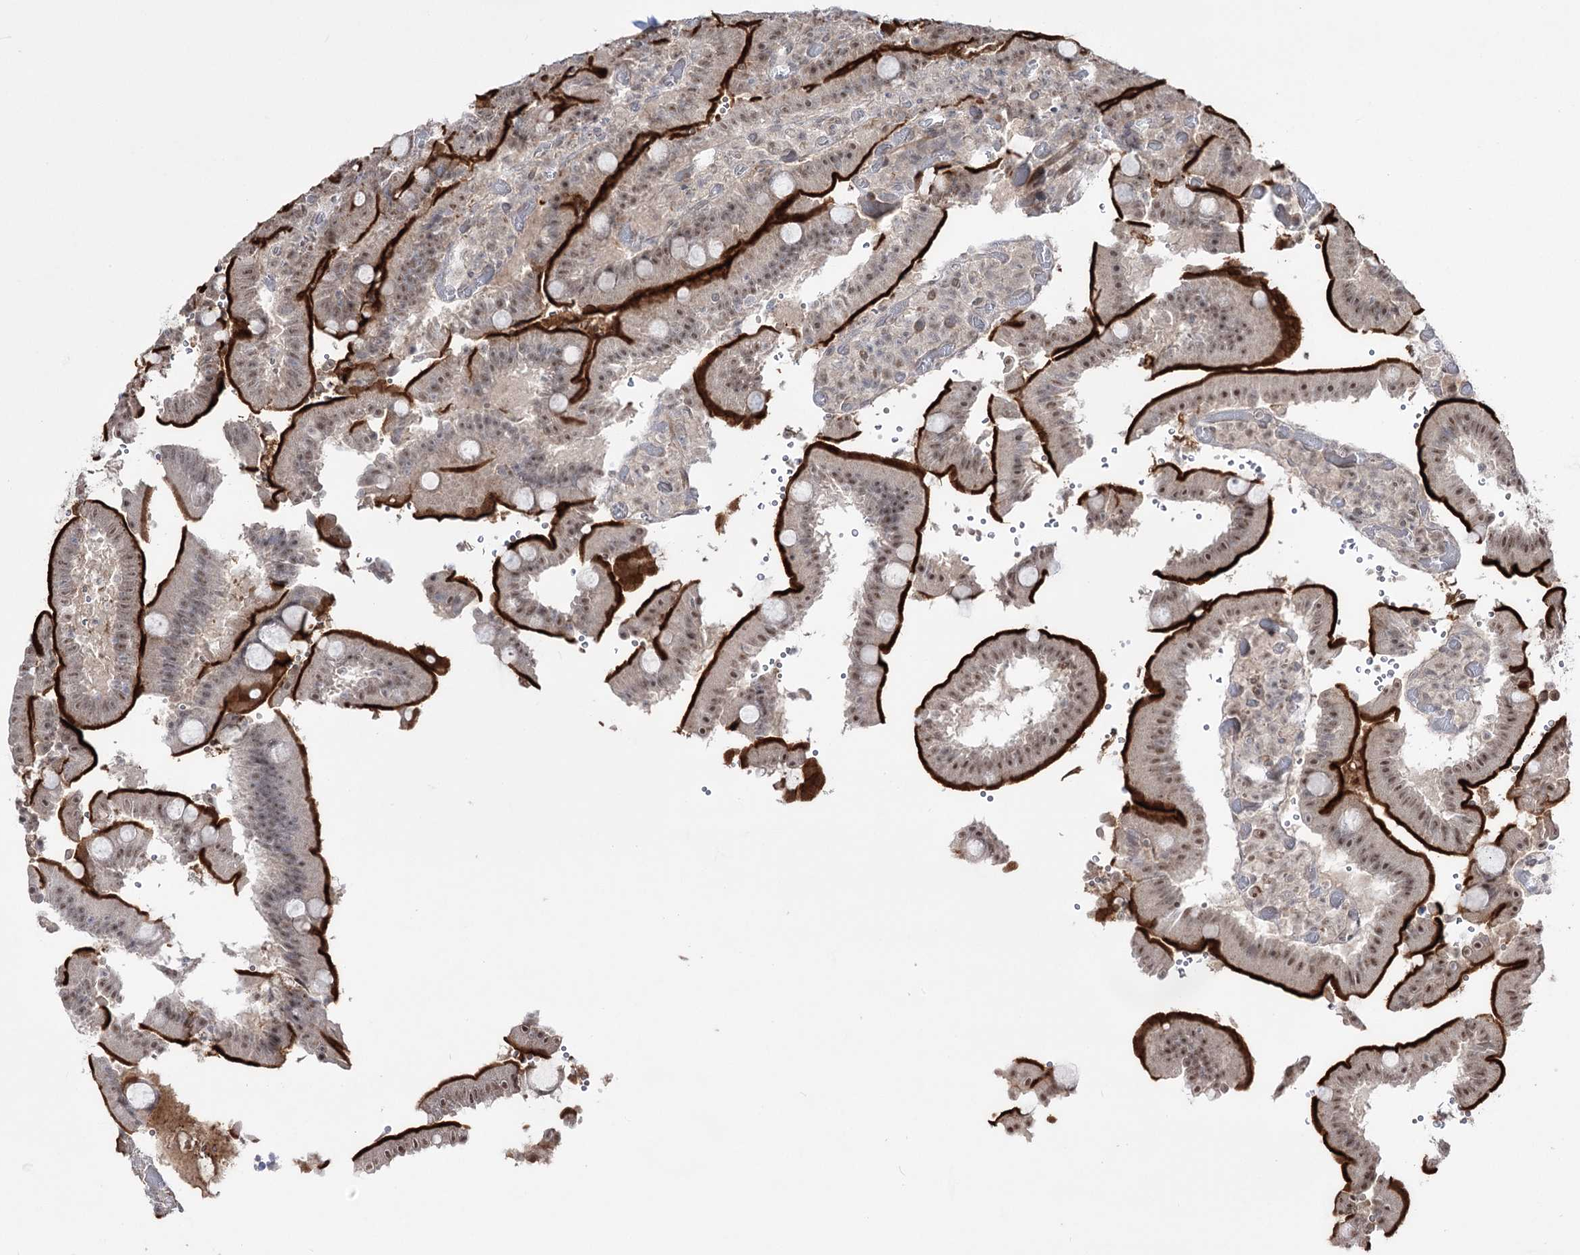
{"staining": {"intensity": "strong", "quantity": "25%-75%", "location": "cytoplasmic/membranous,nuclear"}, "tissue": "duodenum", "cell_type": "Glandular cells", "image_type": "normal", "snomed": [{"axis": "morphology", "description": "Normal tissue, NOS"}, {"axis": "topography", "description": "Duodenum"}], "caption": "This photomicrograph exhibits immunohistochemistry staining of benign human duodenum, with high strong cytoplasmic/membranous,nuclear expression in approximately 25%-75% of glandular cells.", "gene": "HOXC11", "patient": {"sex": "female", "age": 62}}